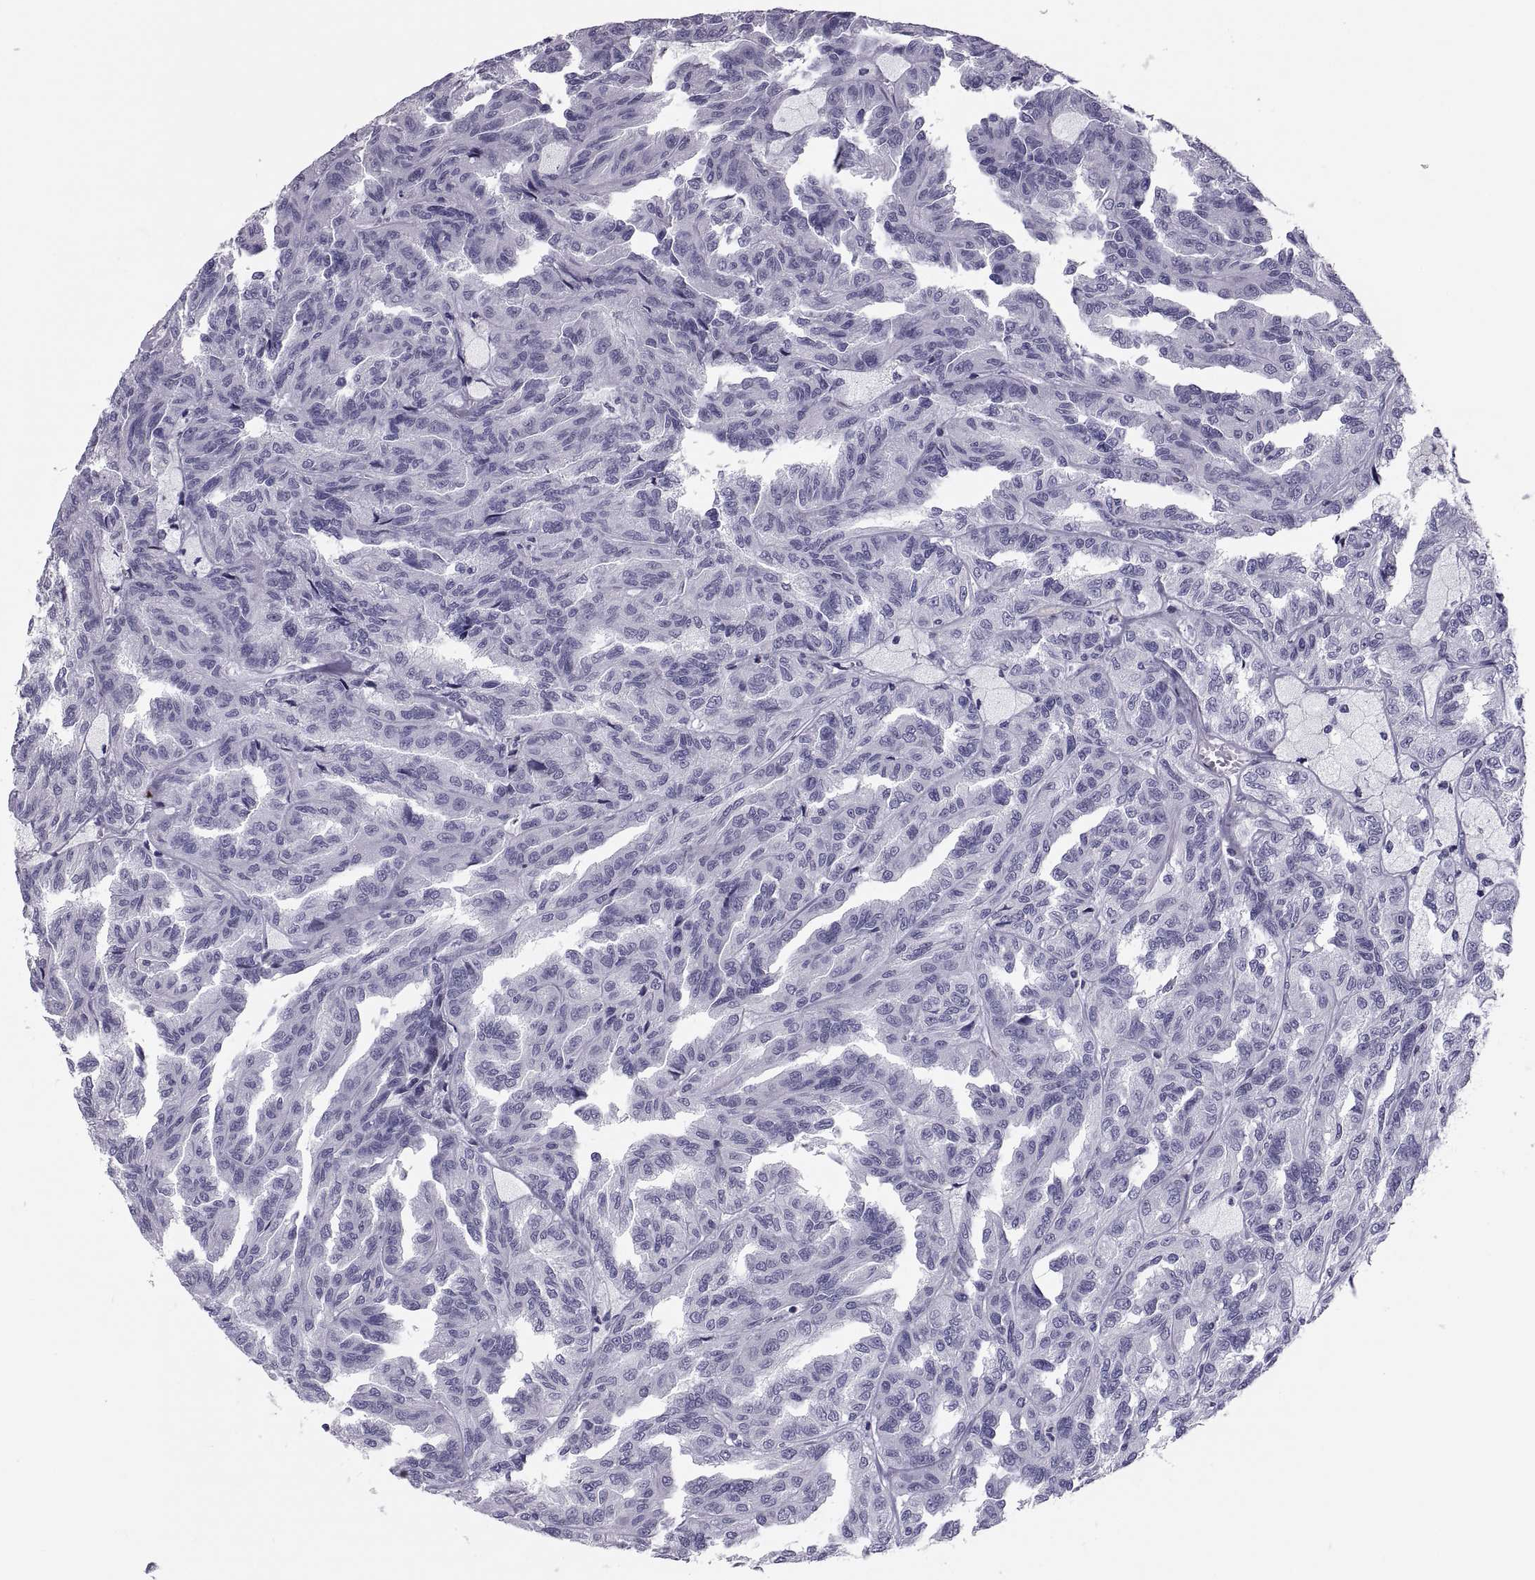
{"staining": {"intensity": "negative", "quantity": "none", "location": "none"}, "tissue": "renal cancer", "cell_type": "Tumor cells", "image_type": "cancer", "snomed": [{"axis": "morphology", "description": "Adenocarcinoma, NOS"}, {"axis": "topography", "description": "Kidney"}], "caption": "High magnification brightfield microscopy of renal adenocarcinoma stained with DAB (brown) and counterstained with hematoxylin (blue): tumor cells show no significant positivity. (DAB (3,3'-diaminobenzidine) immunohistochemistry with hematoxylin counter stain).", "gene": "CRISP1", "patient": {"sex": "male", "age": 79}}